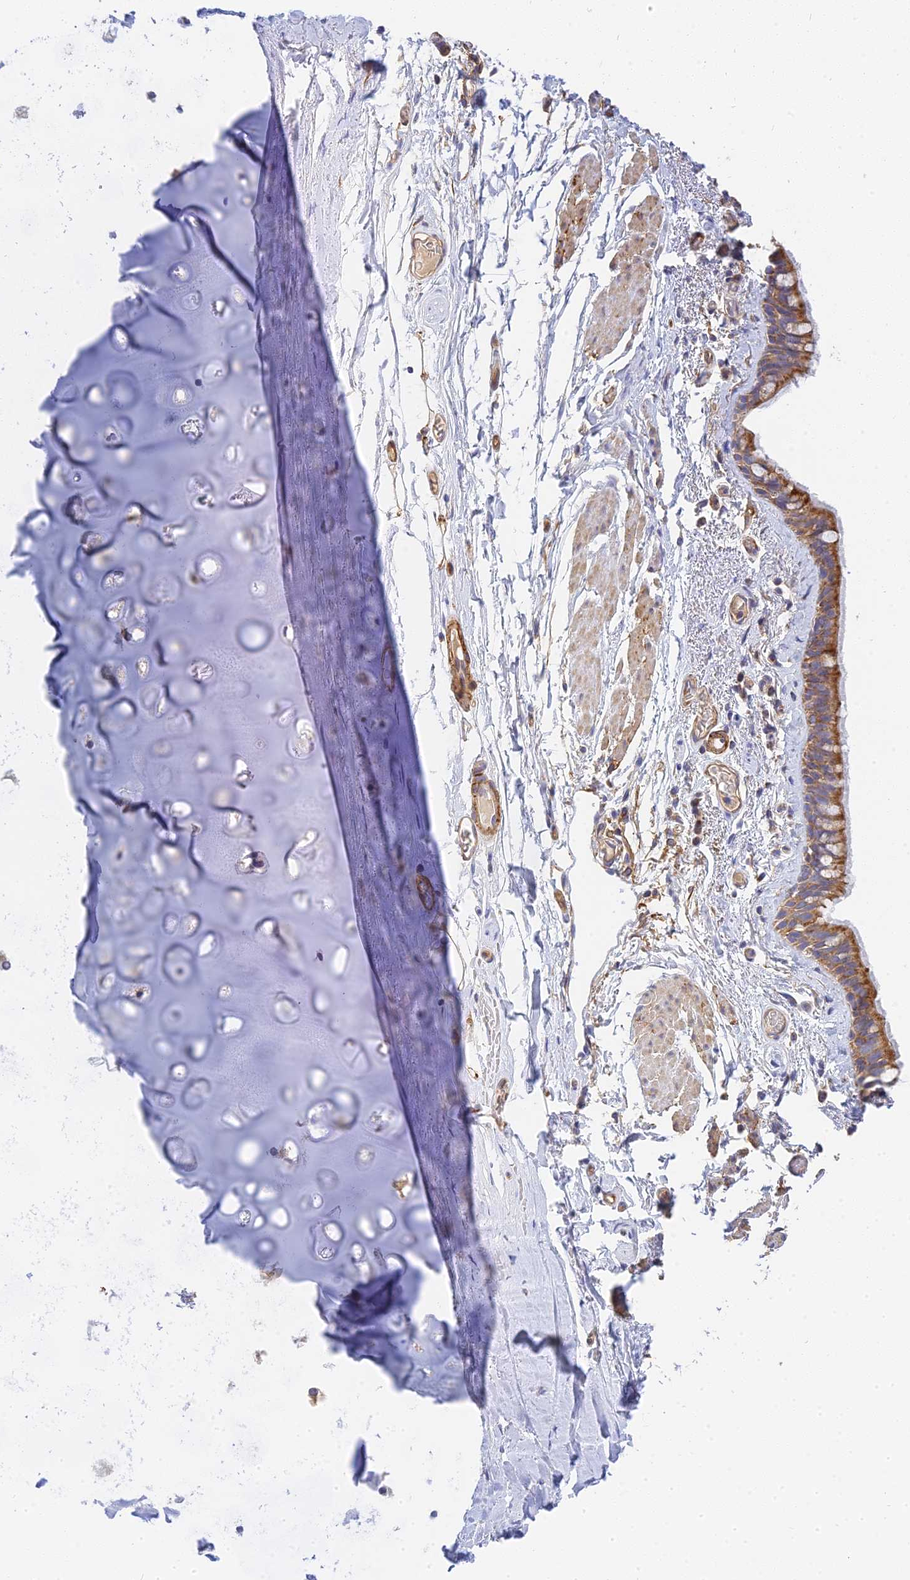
{"staining": {"intensity": "moderate", "quantity": ">75%", "location": "cytoplasmic/membranous"}, "tissue": "bronchus", "cell_type": "Respiratory epithelial cells", "image_type": "normal", "snomed": [{"axis": "morphology", "description": "Normal tissue, NOS"}, {"axis": "topography", "description": "Cartilage tissue"}], "caption": "Immunohistochemistry of unremarkable human bronchus reveals medium levels of moderate cytoplasmic/membranous positivity in about >75% of respiratory epithelial cells. Ihc stains the protein of interest in brown and the nuclei are stained blue.", "gene": "MRPL15", "patient": {"sex": "male", "age": 63}}